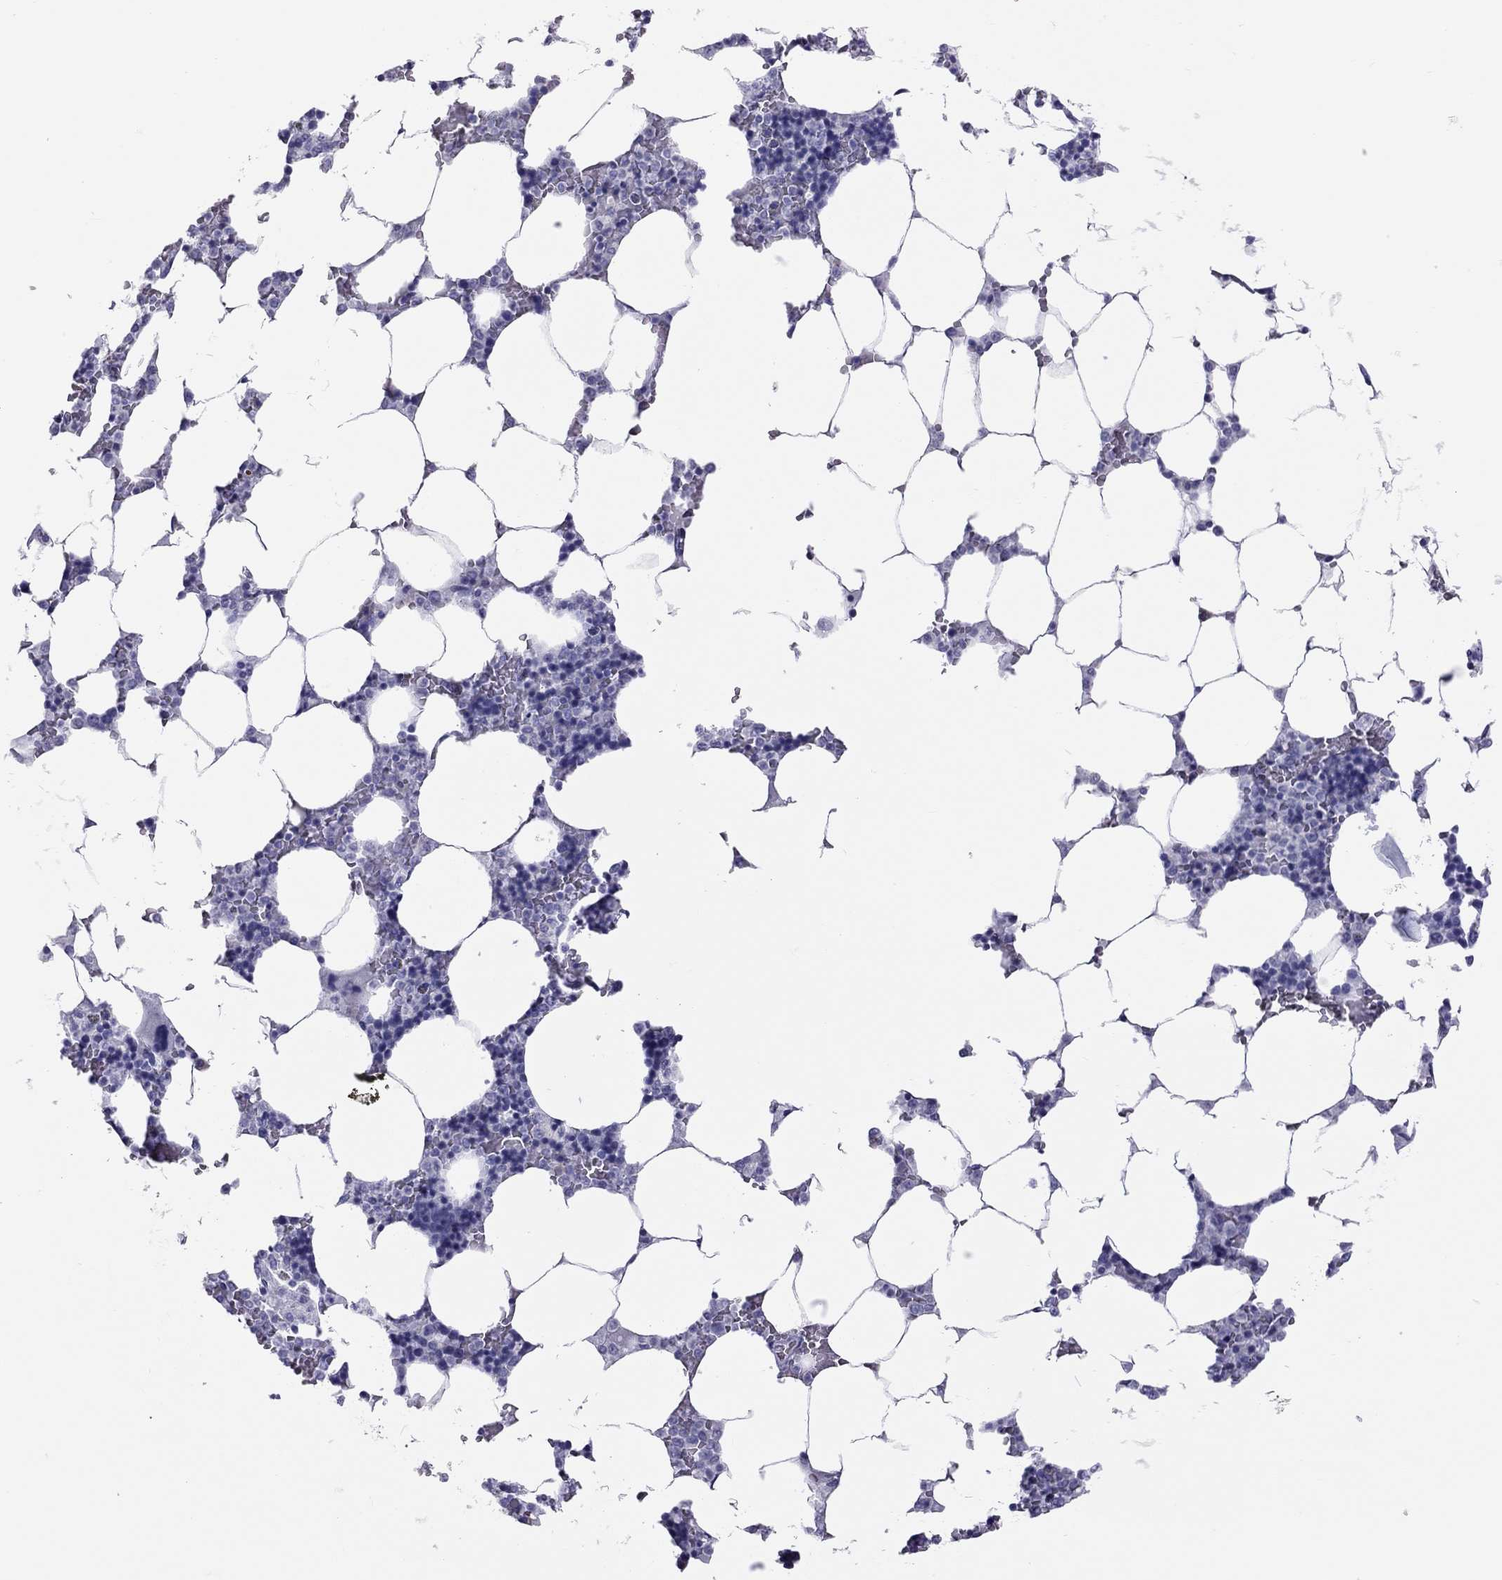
{"staining": {"intensity": "negative", "quantity": "none", "location": "none"}, "tissue": "bone marrow", "cell_type": "Hematopoietic cells", "image_type": "normal", "snomed": [{"axis": "morphology", "description": "Normal tissue, NOS"}, {"axis": "topography", "description": "Bone marrow"}], "caption": "The image displays no staining of hematopoietic cells in unremarkable bone marrow. (DAB immunohistochemistry (IHC) with hematoxylin counter stain).", "gene": "STAG3", "patient": {"sex": "male", "age": 63}}